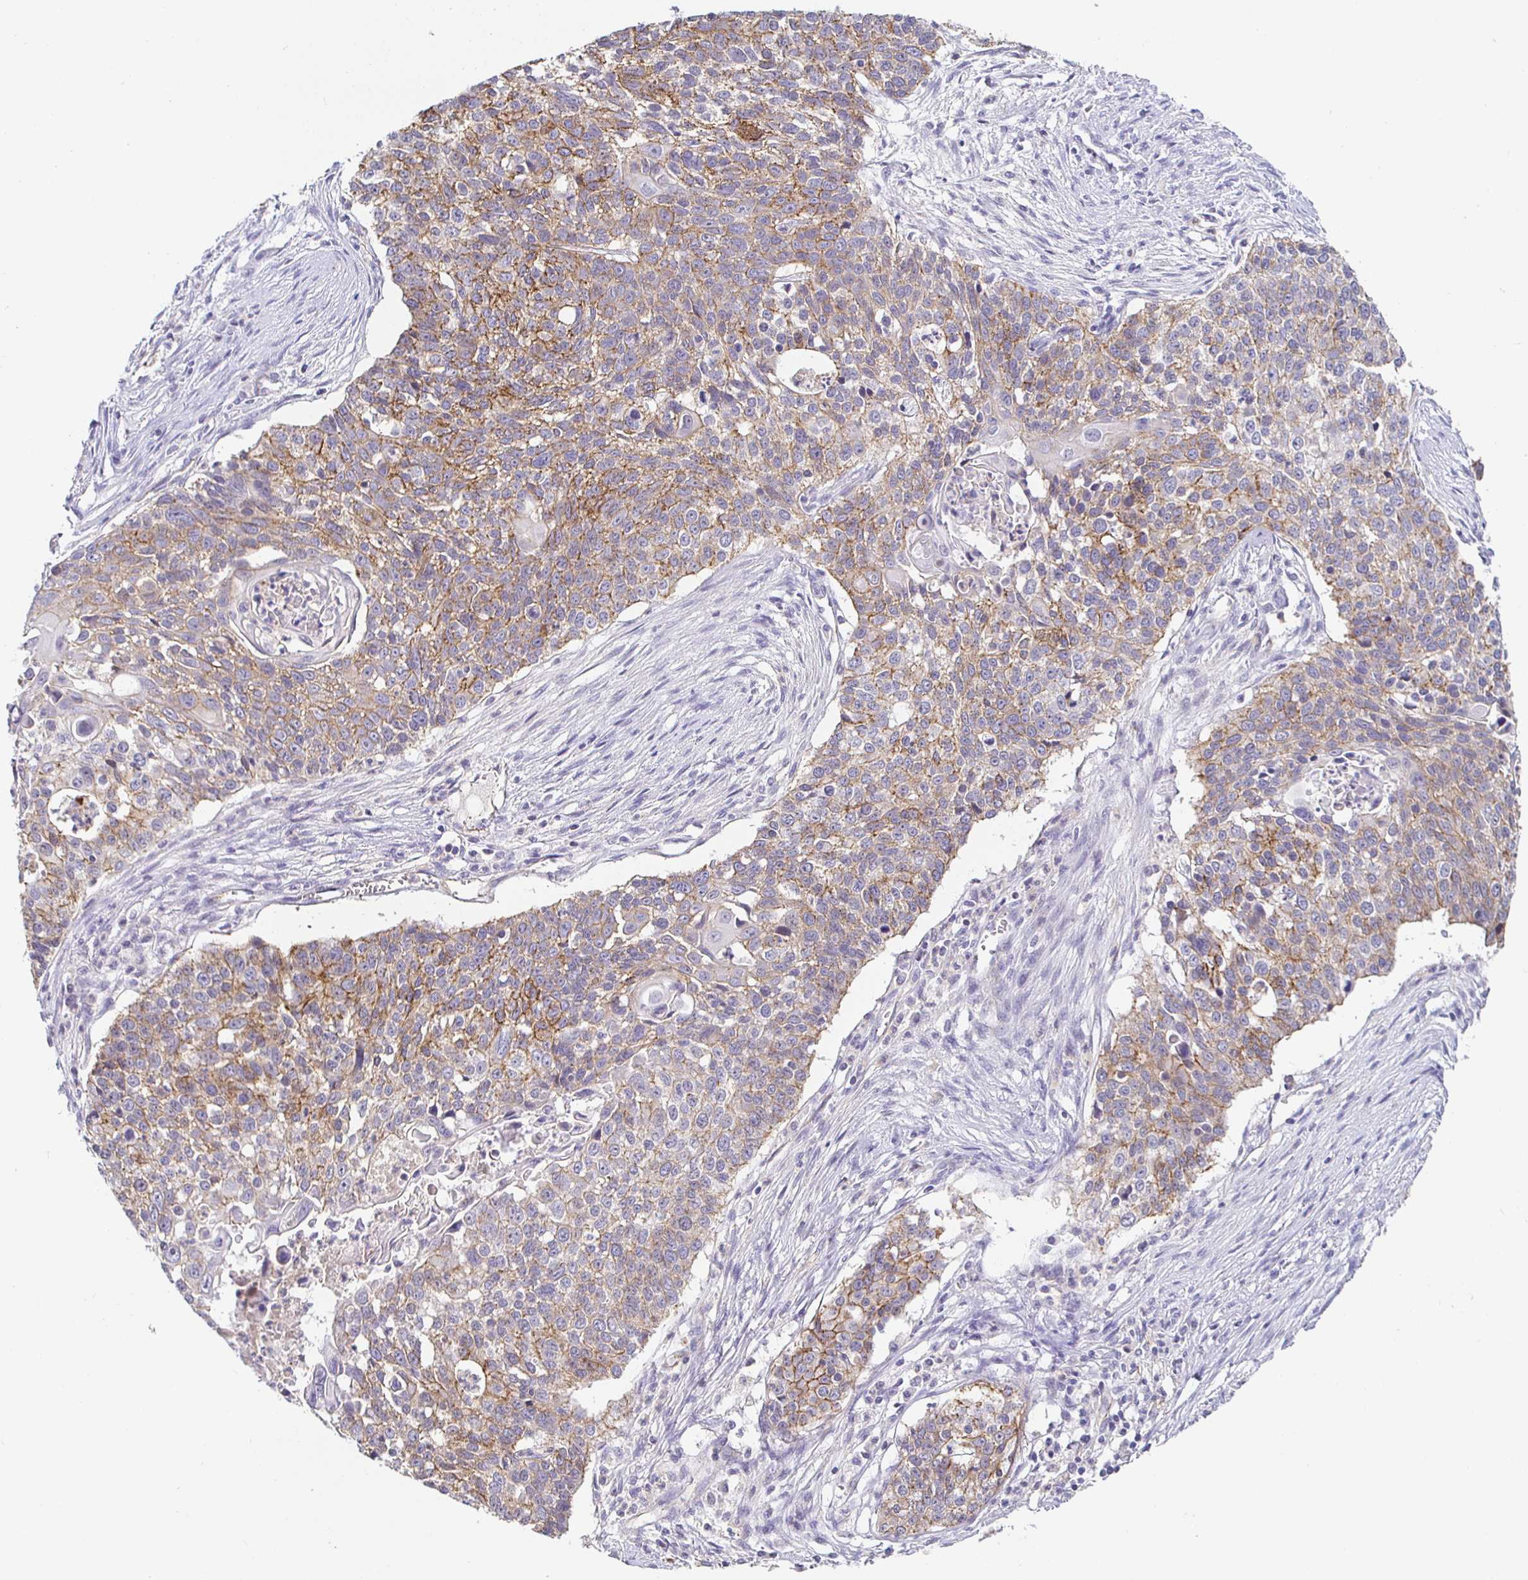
{"staining": {"intensity": "moderate", "quantity": "25%-75%", "location": "cytoplasmic/membranous"}, "tissue": "lung cancer", "cell_type": "Tumor cells", "image_type": "cancer", "snomed": [{"axis": "morphology", "description": "Squamous cell carcinoma, NOS"}, {"axis": "morphology", "description": "Squamous cell carcinoma, metastatic, NOS"}, {"axis": "topography", "description": "Lung"}, {"axis": "topography", "description": "Pleura, NOS"}], "caption": "IHC (DAB) staining of lung cancer (metastatic squamous cell carcinoma) displays moderate cytoplasmic/membranous protein expression in approximately 25%-75% of tumor cells.", "gene": "PIWIL3", "patient": {"sex": "male", "age": 72}}